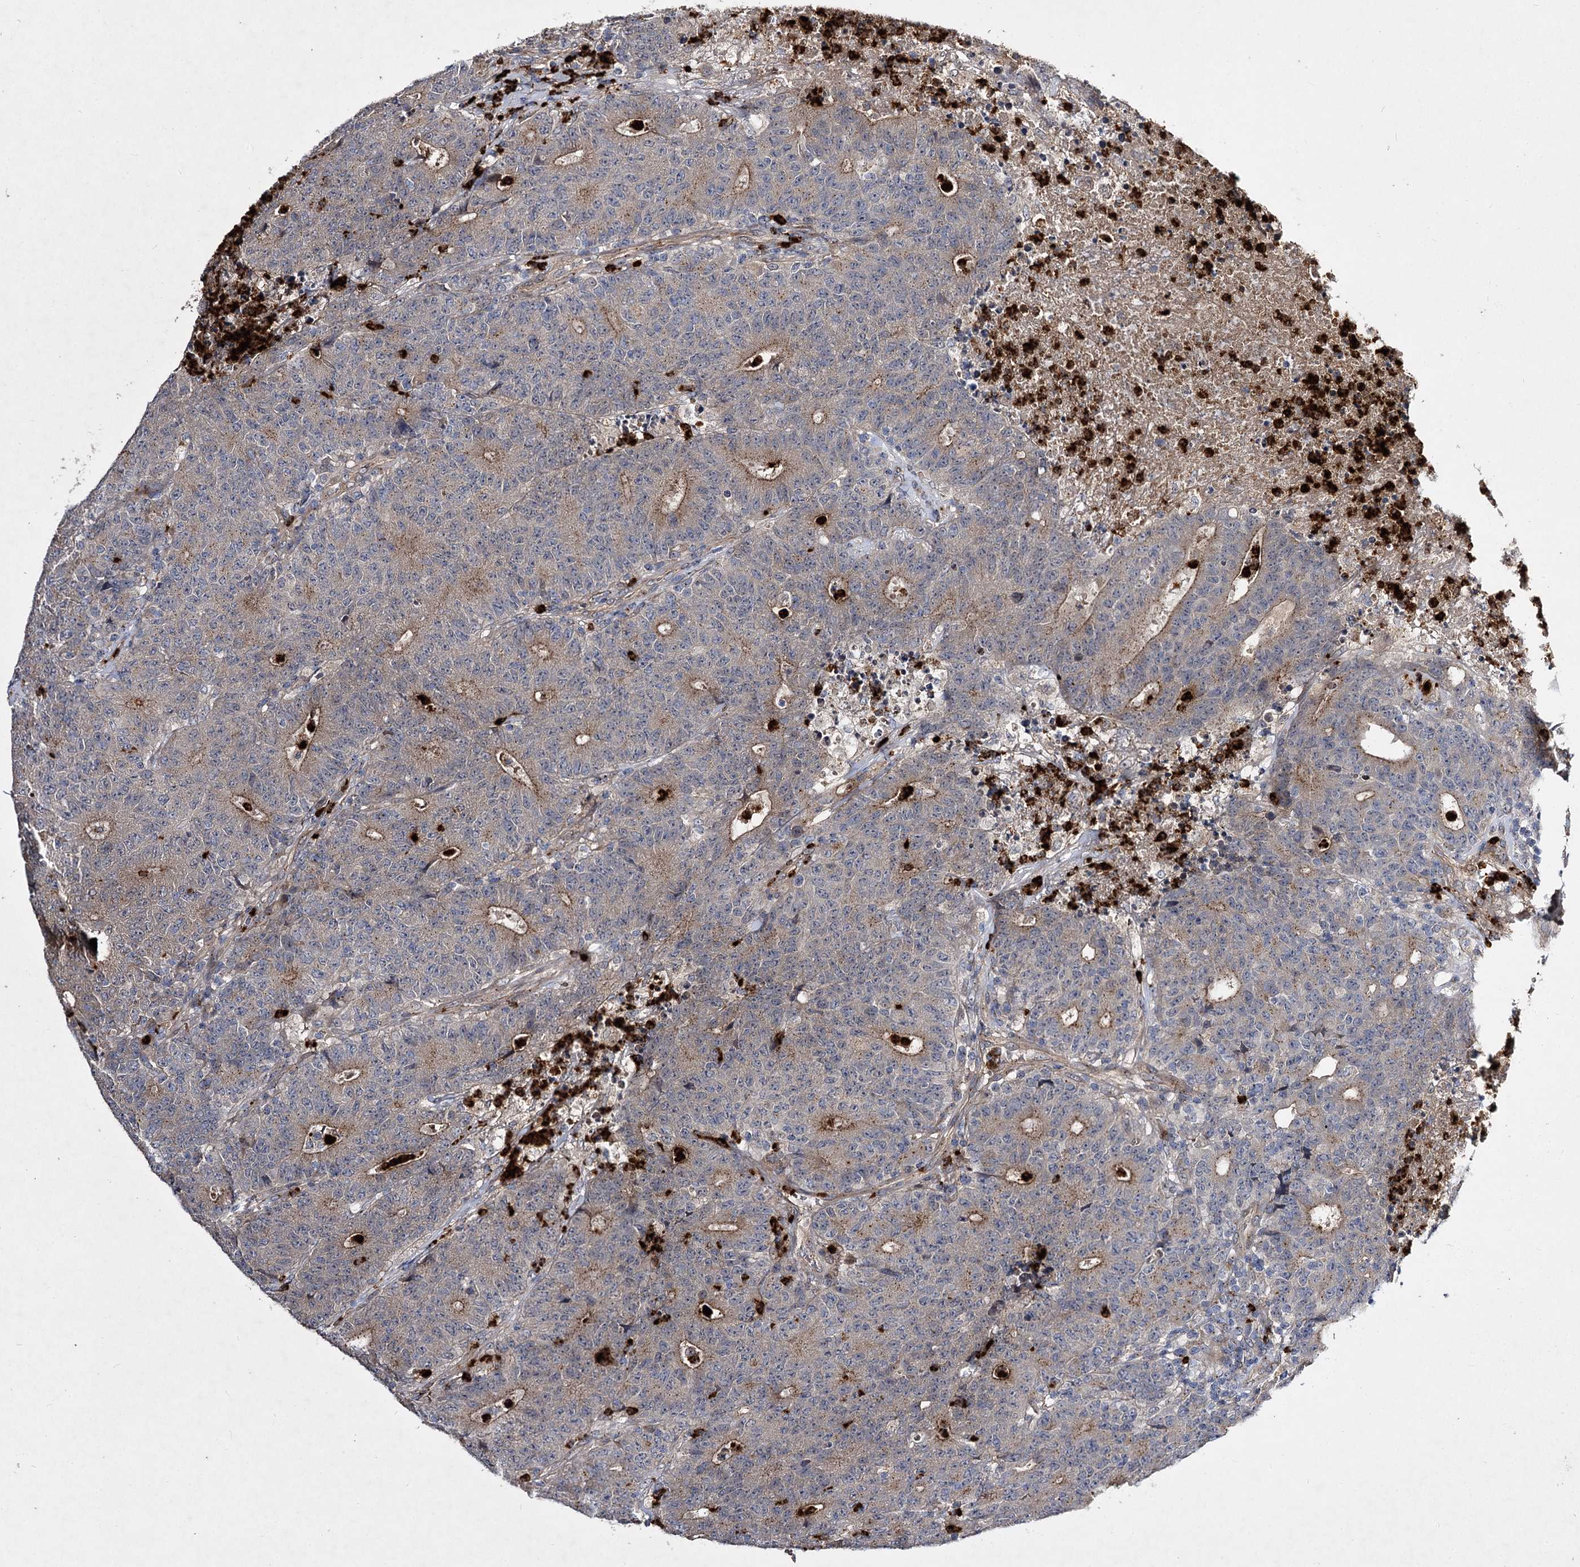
{"staining": {"intensity": "moderate", "quantity": "<25%", "location": "cytoplasmic/membranous"}, "tissue": "colorectal cancer", "cell_type": "Tumor cells", "image_type": "cancer", "snomed": [{"axis": "morphology", "description": "Adenocarcinoma, NOS"}, {"axis": "topography", "description": "Colon"}], "caption": "A photomicrograph of colorectal cancer (adenocarcinoma) stained for a protein shows moderate cytoplasmic/membranous brown staining in tumor cells.", "gene": "MINDY3", "patient": {"sex": "female", "age": 75}}